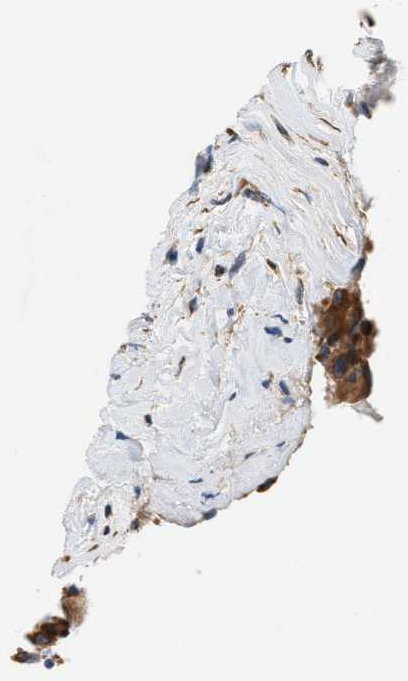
{"staining": {"intensity": "strong", "quantity": ">75%", "location": "cytoplasmic/membranous"}, "tissue": "thyroid cancer", "cell_type": "Tumor cells", "image_type": "cancer", "snomed": [{"axis": "morphology", "description": "Papillary adenocarcinoma, NOS"}, {"axis": "topography", "description": "Thyroid gland"}], "caption": "Protein staining by immunohistochemistry (IHC) exhibits strong cytoplasmic/membranous staining in about >75% of tumor cells in thyroid cancer. (Stains: DAB (3,3'-diaminobenzidine) in brown, nuclei in blue, Microscopy: brightfield microscopy at high magnification).", "gene": "HDHD3", "patient": {"sex": "male", "age": 33}}